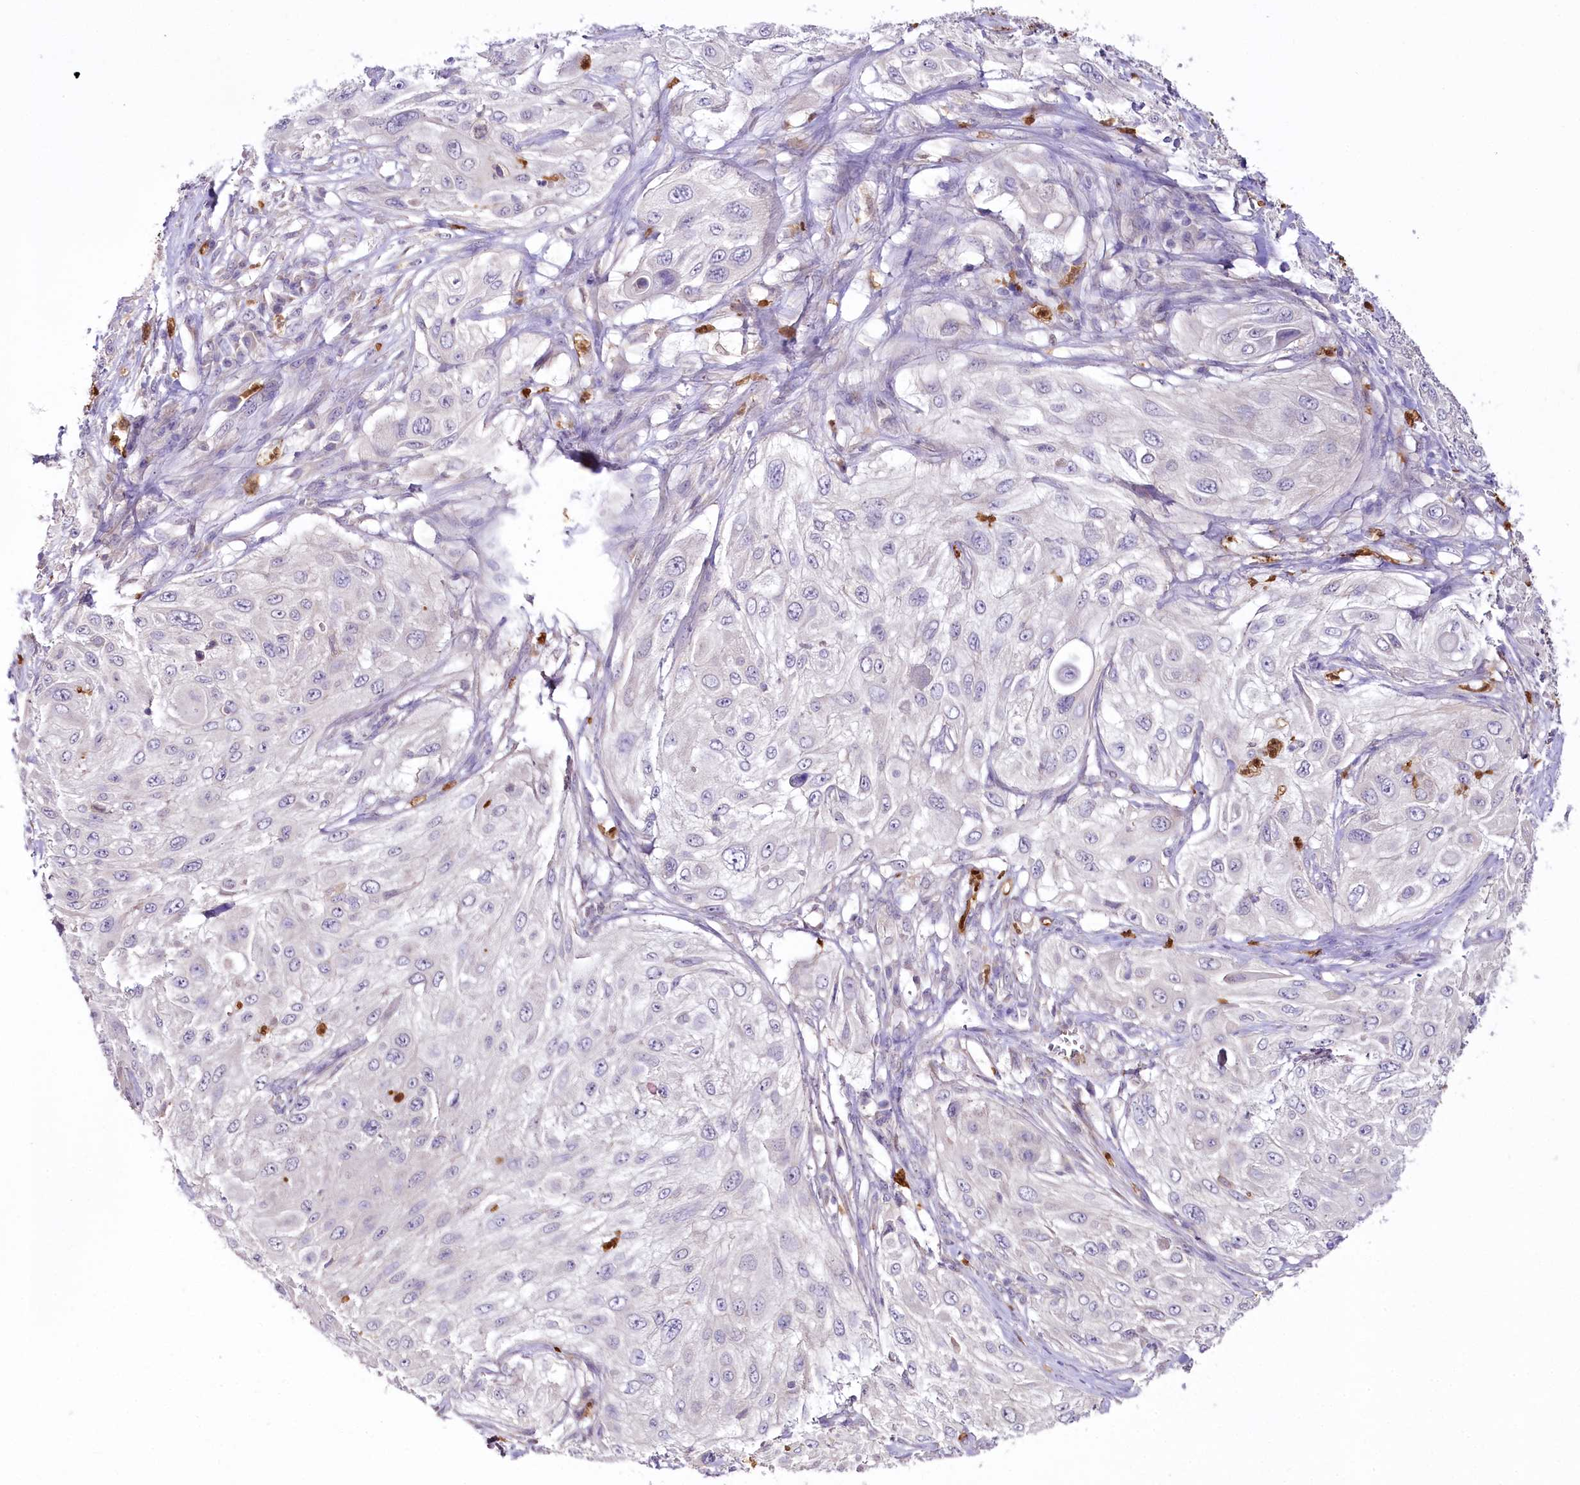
{"staining": {"intensity": "negative", "quantity": "none", "location": "none"}, "tissue": "cervical cancer", "cell_type": "Tumor cells", "image_type": "cancer", "snomed": [{"axis": "morphology", "description": "Squamous cell carcinoma, NOS"}, {"axis": "topography", "description": "Cervix"}], "caption": "The immunohistochemistry photomicrograph has no significant expression in tumor cells of cervical squamous cell carcinoma tissue.", "gene": "DPYD", "patient": {"sex": "female", "age": 42}}